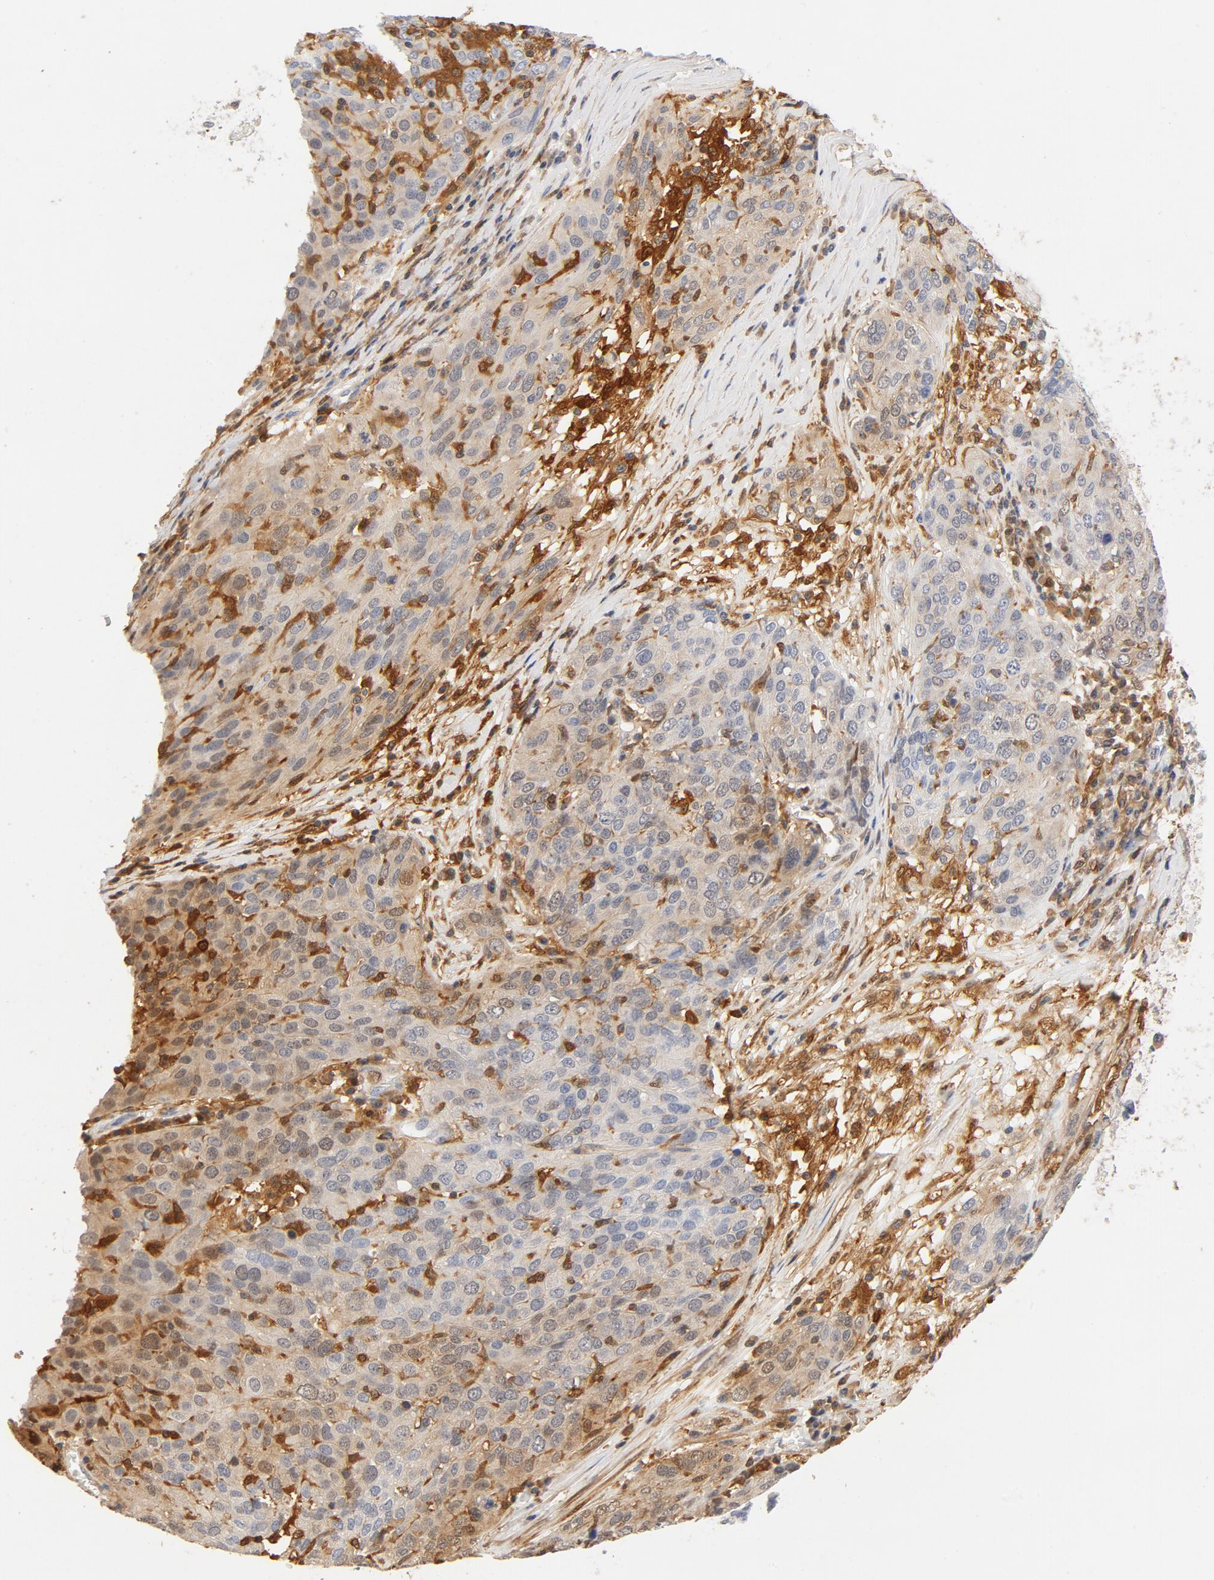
{"staining": {"intensity": "weak", "quantity": "<25%", "location": "cytoplasmic/membranous"}, "tissue": "ovarian cancer", "cell_type": "Tumor cells", "image_type": "cancer", "snomed": [{"axis": "morphology", "description": "Carcinoma, endometroid"}, {"axis": "topography", "description": "Ovary"}], "caption": "Immunohistochemical staining of ovarian cancer (endometroid carcinoma) shows no significant staining in tumor cells.", "gene": "STAT1", "patient": {"sex": "female", "age": 50}}